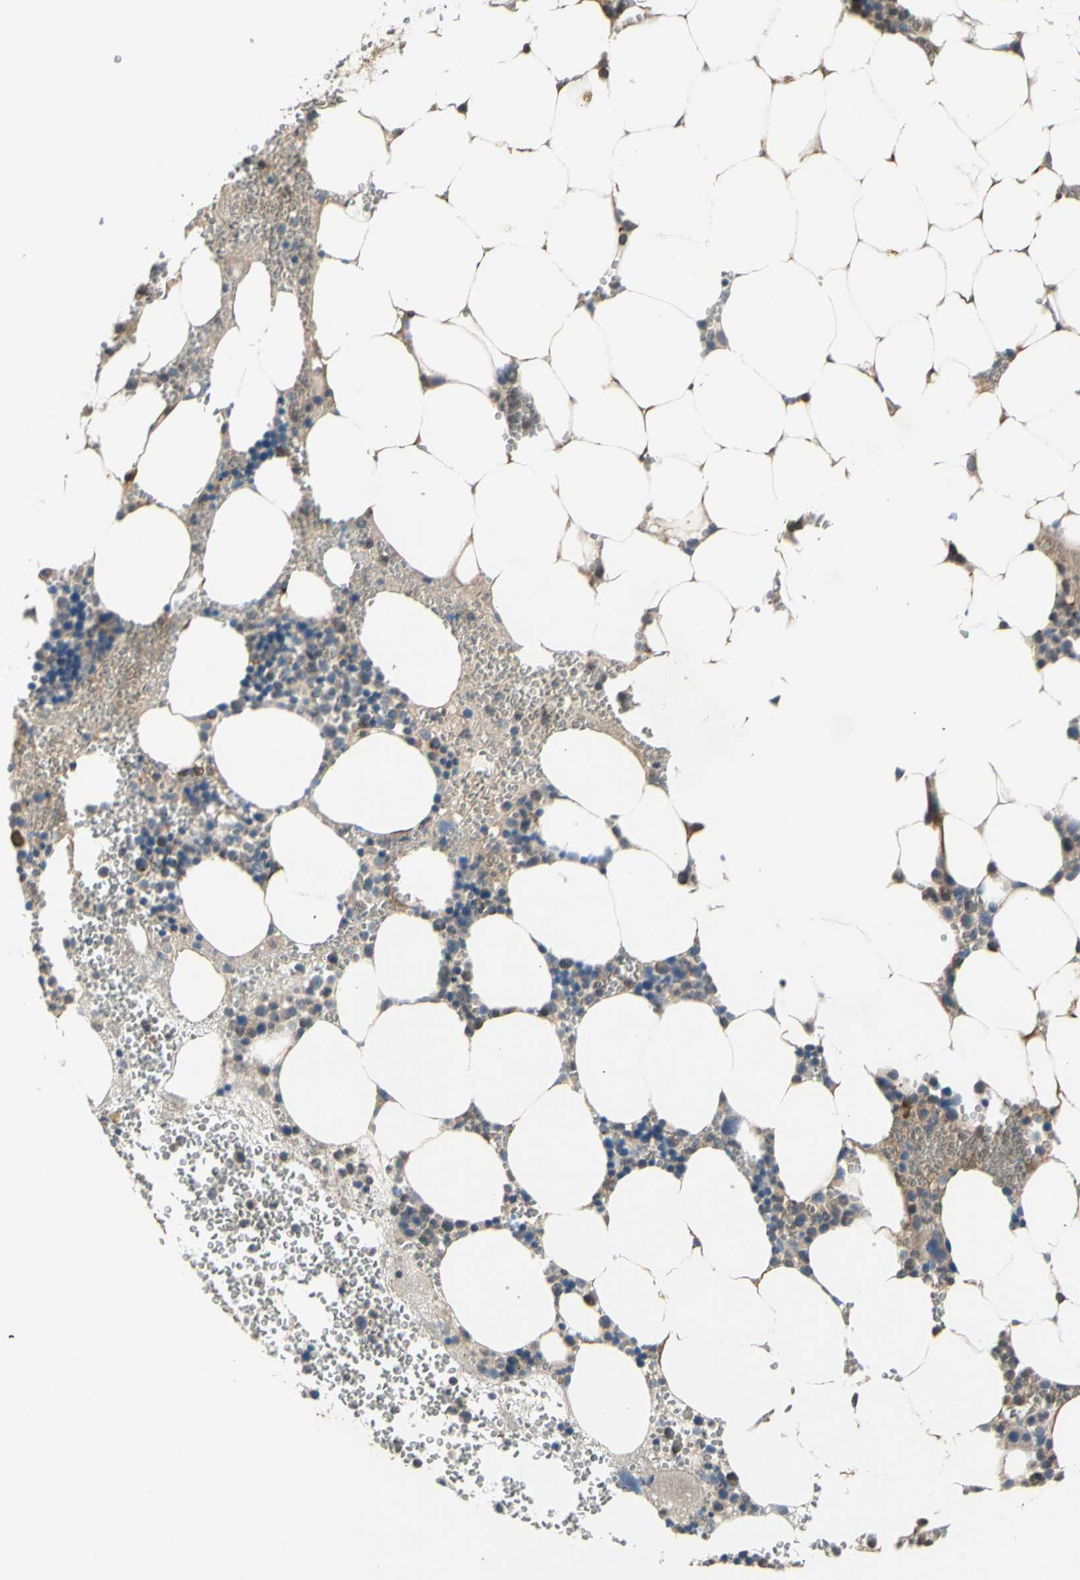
{"staining": {"intensity": "weak", "quantity": ">75%", "location": "cytoplasmic/membranous"}, "tissue": "bone marrow", "cell_type": "Hematopoietic cells", "image_type": "normal", "snomed": [{"axis": "morphology", "description": "Normal tissue, NOS"}, {"axis": "topography", "description": "Bone marrow"}], "caption": "A high-resolution image shows immunohistochemistry (IHC) staining of benign bone marrow, which exhibits weak cytoplasmic/membranous staining in about >75% of hematopoietic cells.", "gene": "GALNT5", "patient": {"sex": "male", "age": 68}}